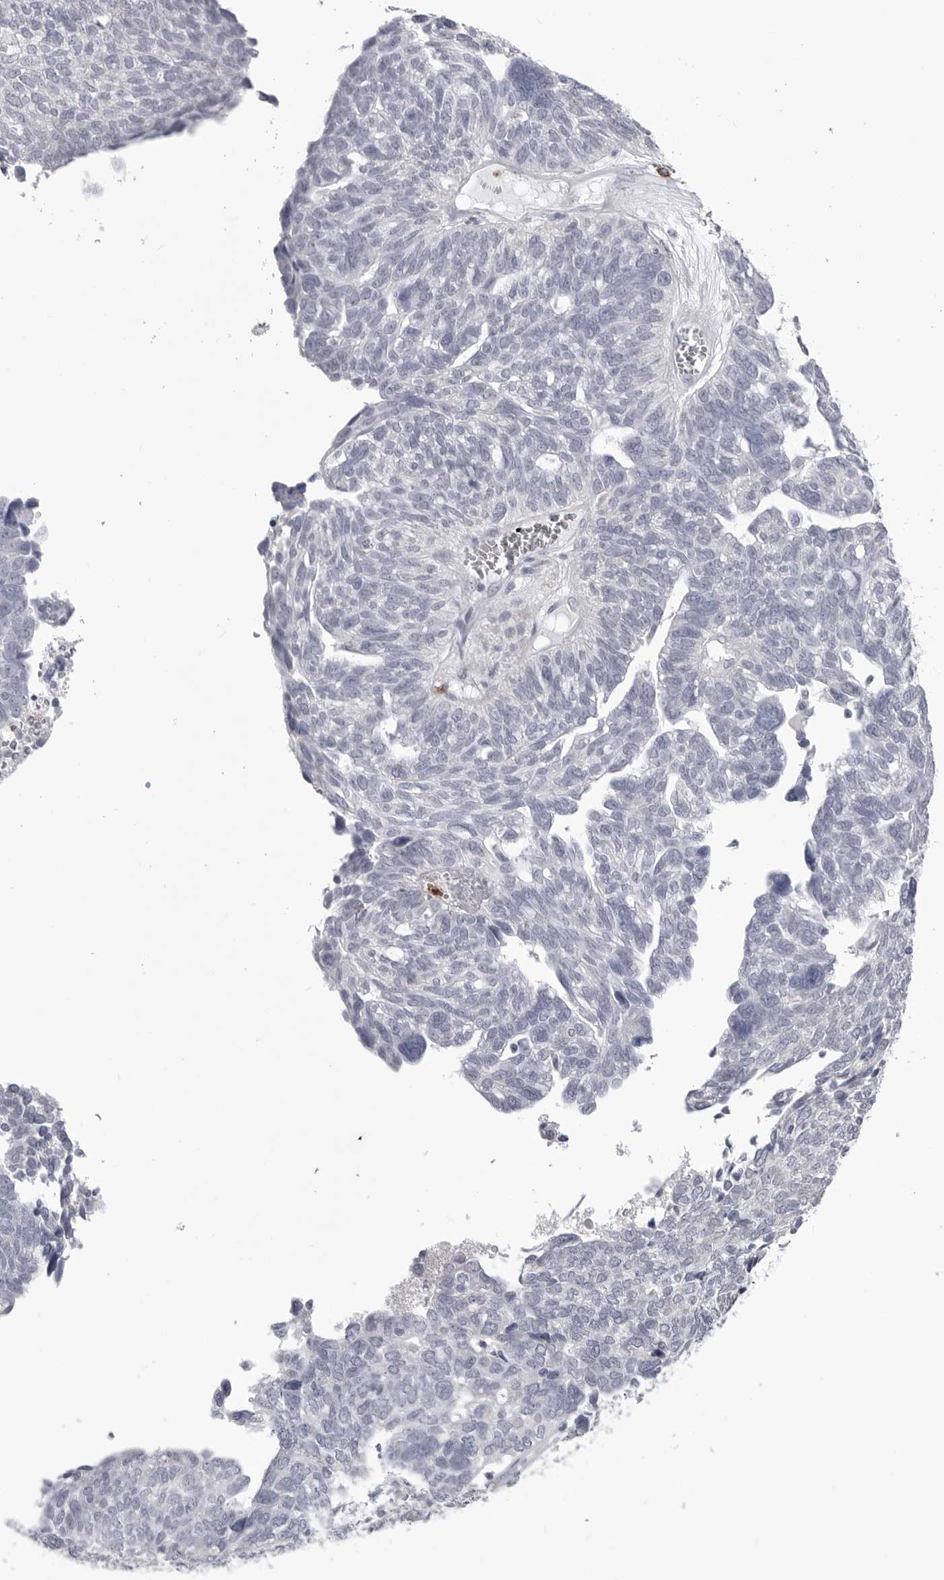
{"staining": {"intensity": "negative", "quantity": "none", "location": "none"}, "tissue": "ovarian cancer", "cell_type": "Tumor cells", "image_type": "cancer", "snomed": [{"axis": "morphology", "description": "Cystadenocarcinoma, serous, NOS"}, {"axis": "topography", "description": "Ovary"}], "caption": "Immunohistochemistry histopathology image of ovarian cancer stained for a protein (brown), which displays no positivity in tumor cells.", "gene": "STAP2", "patient": {"sex": "female", "age": 79}}